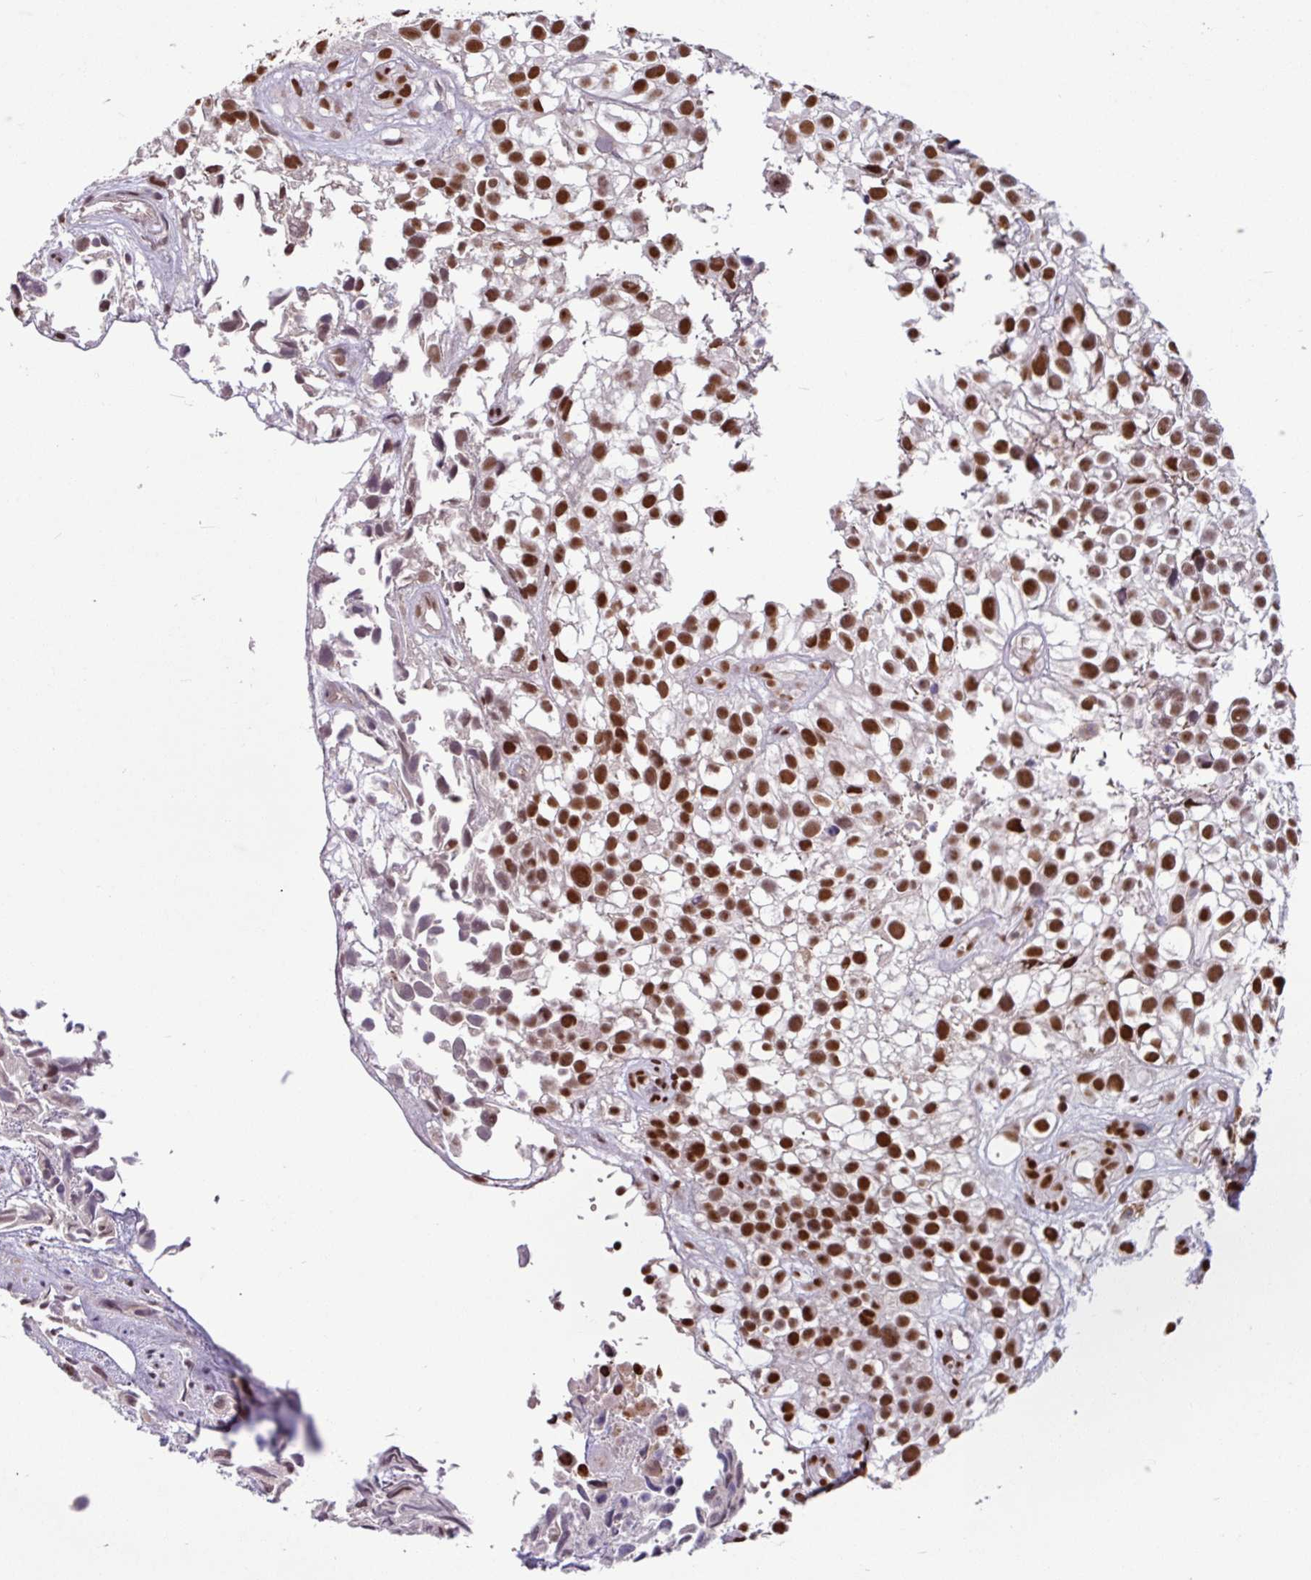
{"staining": {"intensity": "strong", "quantity": ">75%", "location": "nuclear"}, "tissue": "urothelial cancer", "cell_type": "Tumor cells", "image_type": "cancer", "snomed": [{"axis": "morphology", "description": "Urothelial carcinoma, High grade"}, {"axis": "topography", "description": "Urinary bladder"}], "caption": "A high-resolution histopathology image shows immunohistochemistry staining of urothelial carcinoma (high-grade), which displays strong nuclear expression in approximately >75% of tumor cells.", "gene": "TDG", "patient": {"sex": "male", "age": 56}}